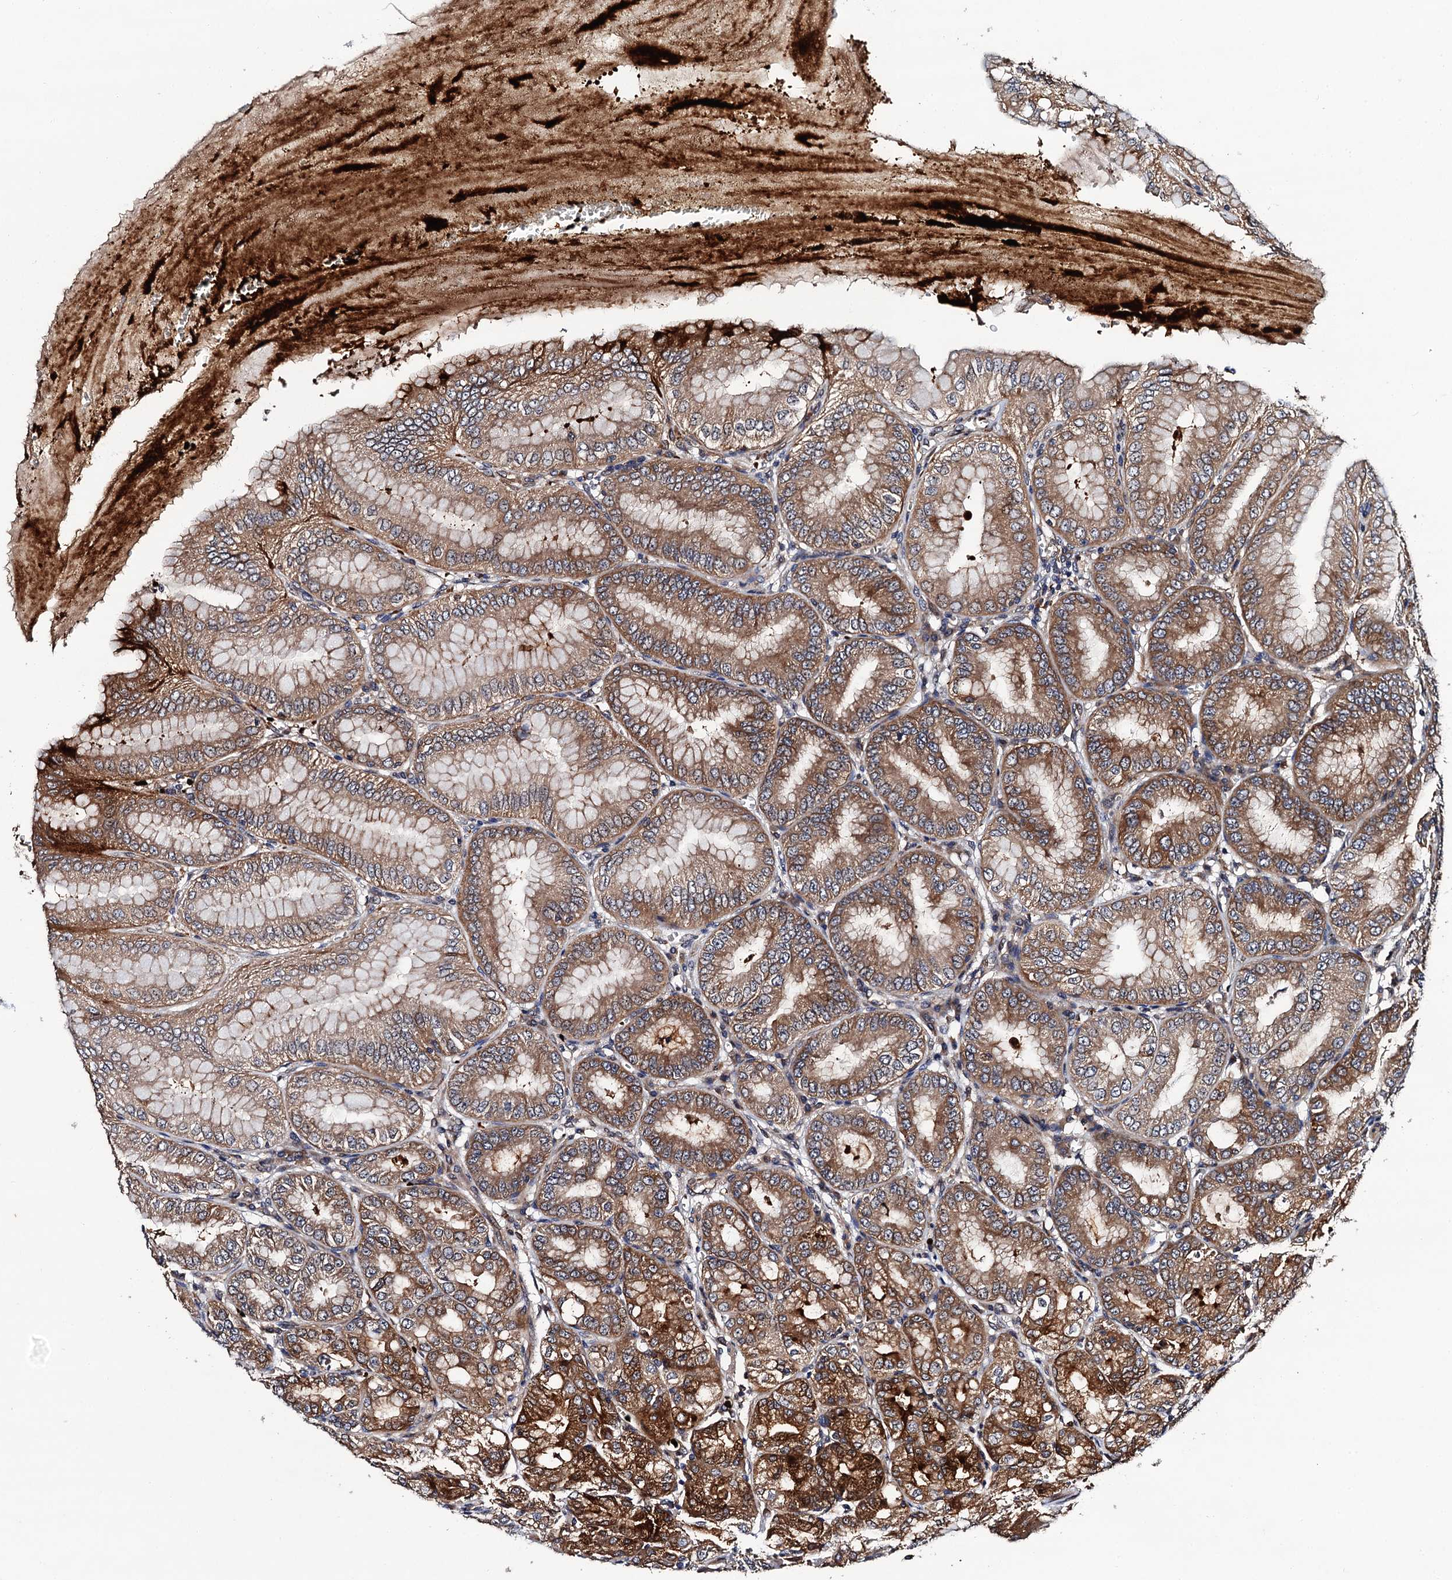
{"staining": {"intensity": "strong", "quantity": ">75%", "location": "cytoplasmic/membranous"}, "tissue": "stomach", "cell_type": "Glandular cells", "image_type": "normal", "snomed": [{"axis": "morphology", "description": "Normal tissue, NOS"}, {"axis": "topography", "description": "Stomach, lower"}], "caption": "This micrograph exhibits IHC staining of unremarkable stomach, with high strong cytoplasmic/membranous positivity in approximately >75% of glandular cells.", "gene": "VPS35", "patient": {"sex": "male", "age": 71}}